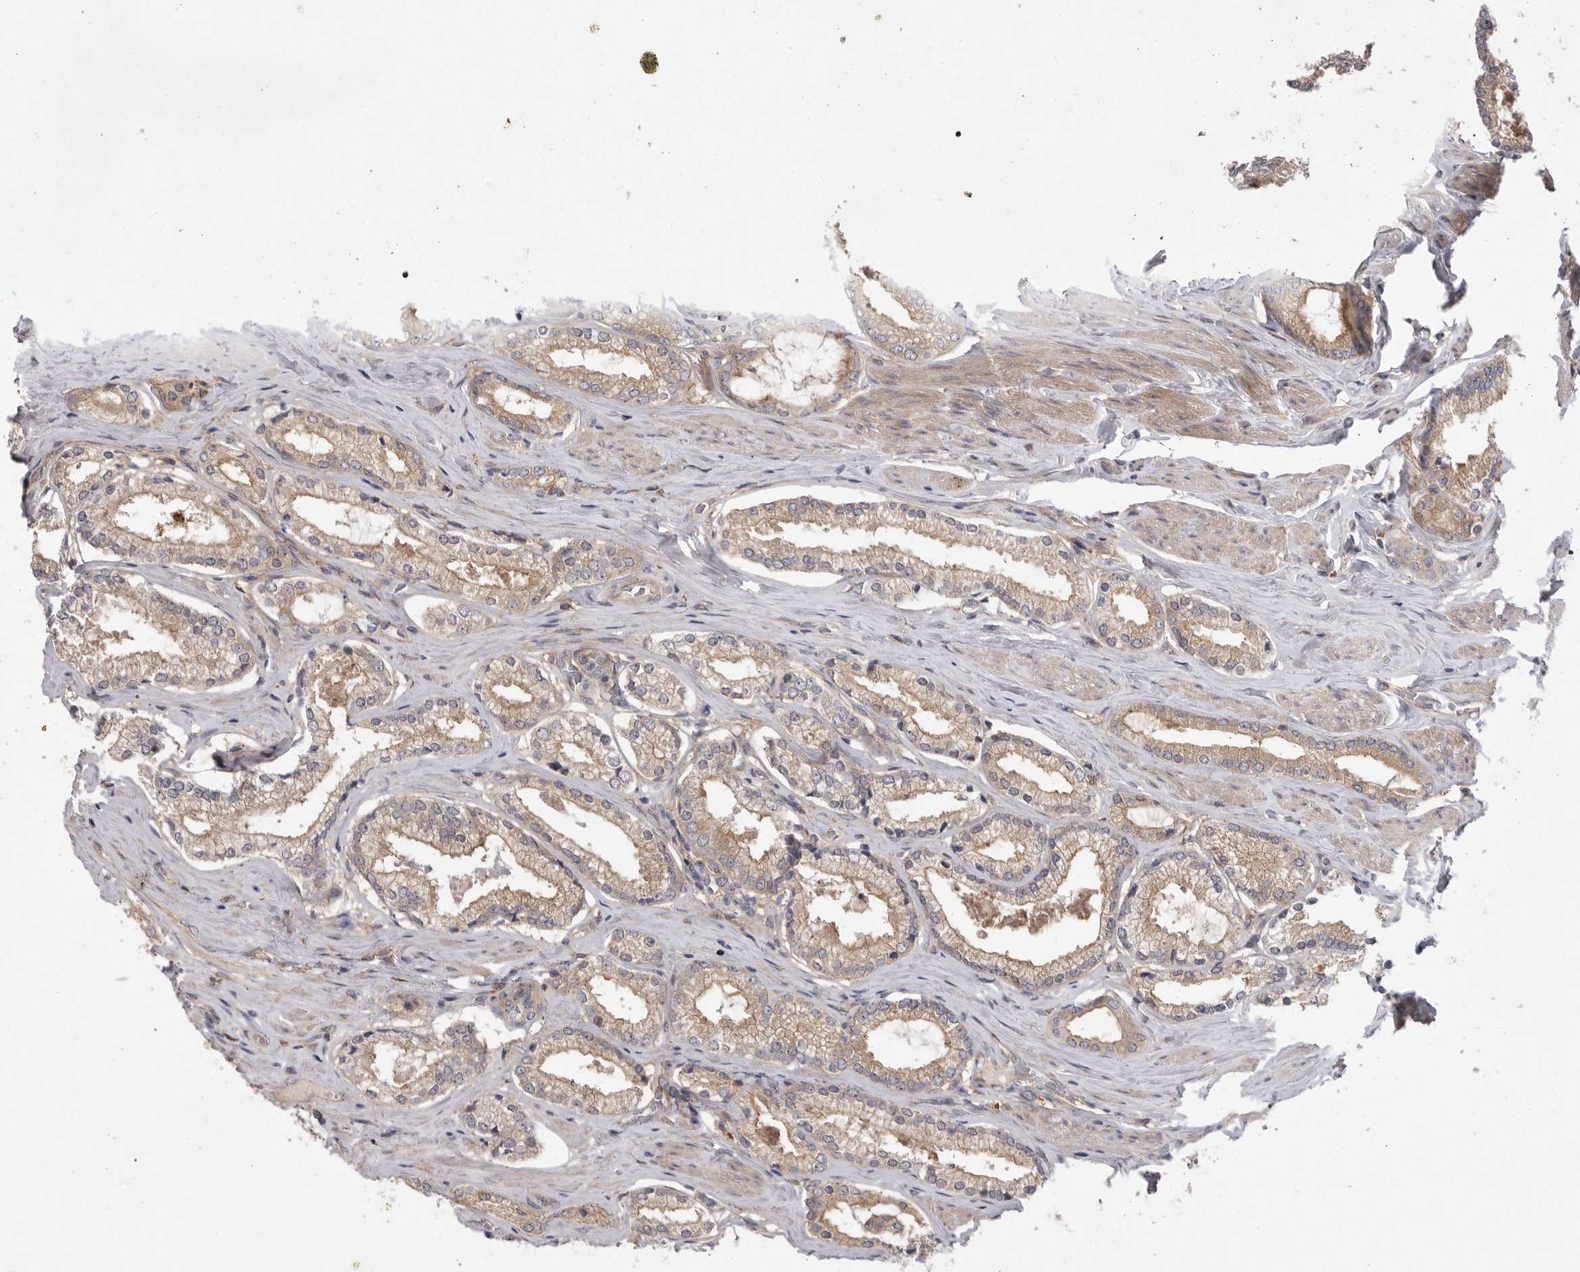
{"staining": {"intensity": "moderate", "quantity": ">75%", "location": "cytoplasmic/membranous"}, "tissue": "prostate cancer", "cell_type": "Tumor cells", "image_type": "cancer", "snomed": [{"axis": "morphology", "description": "Adenocarcinoma, Low grade"}, {"axis": "topography", "description": "Prostate"}], "caption": "Immunohistochemical staining of prostate cancer reveals medium levels of moderate cytoplasmic/membranous expression in about >75% of tumor cells. Immunohistochemistry (ihc) stains the protein of interest in brown and the nuclei are stained blue.", "gene": "OSBPL9", "patient": {"sex": "male", "age": 71}}